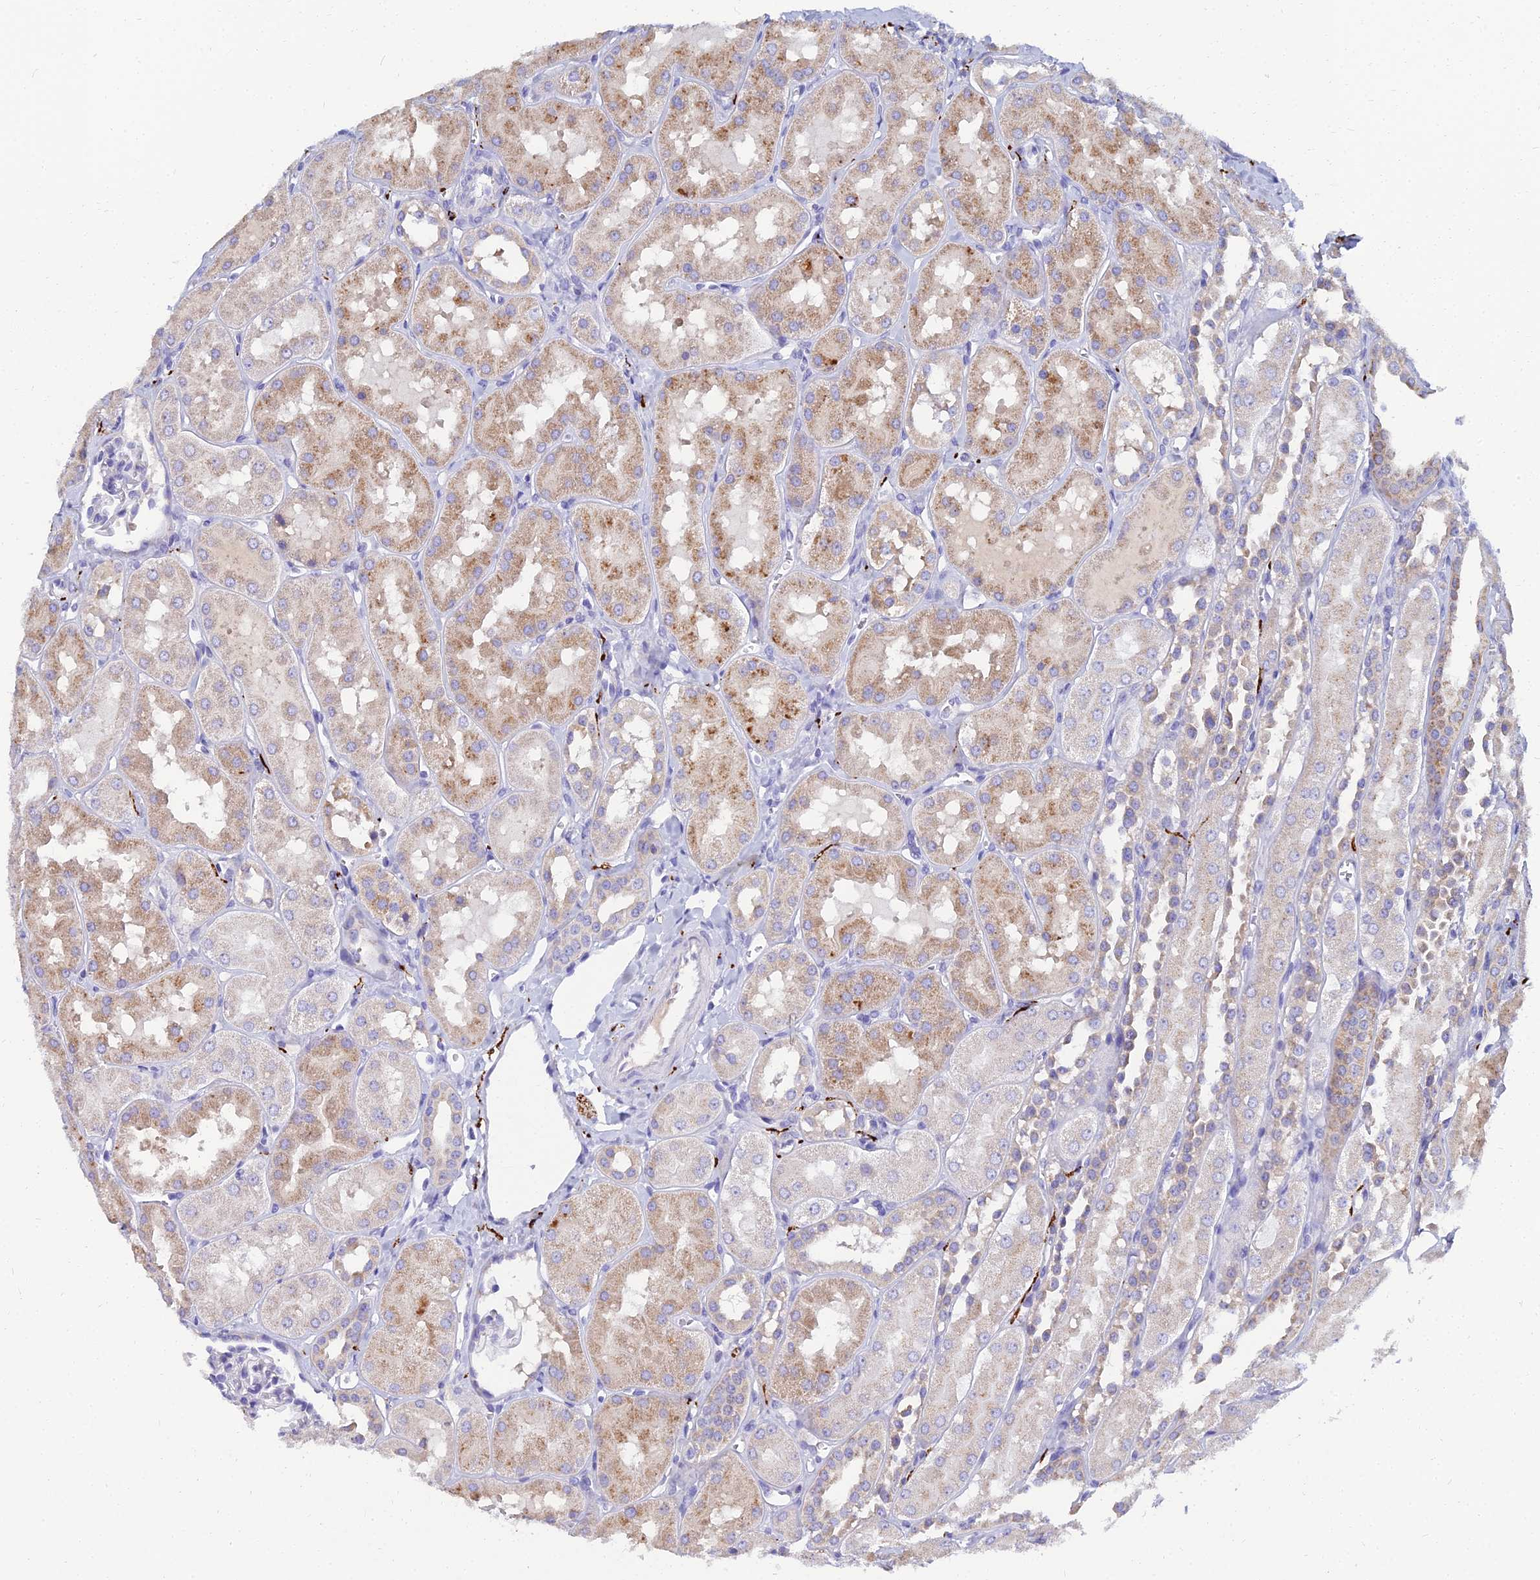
{"staining": {"intensity": "negative", "quantity": "none", "location": "none"}, "tissue": "kidney", "cell_type": "Cells in glomeruli", "image_type": "normal", "snomed": [{"axis": "morphology", "description": "Normal tissue, NOS"}, {"axis": "topography", "description": "Kidney"}, {"axis": "topography", "description": "Urinary bladder"}], "caption": "High power microscopy photomicrograph of an immunohistochemistry (IHC) photomicrograph of benign kidney, revealing no significant positivity in cells in glomeruli. Brightfield microscopy of immunohistochemistry (IHC) stained with DAB (3,3'-diaminobenzidine) (brown) and hematoxylin (blue), captured at high magnification.", "gene": "NPY", "patient": {"sex": "male", "age": 16}}